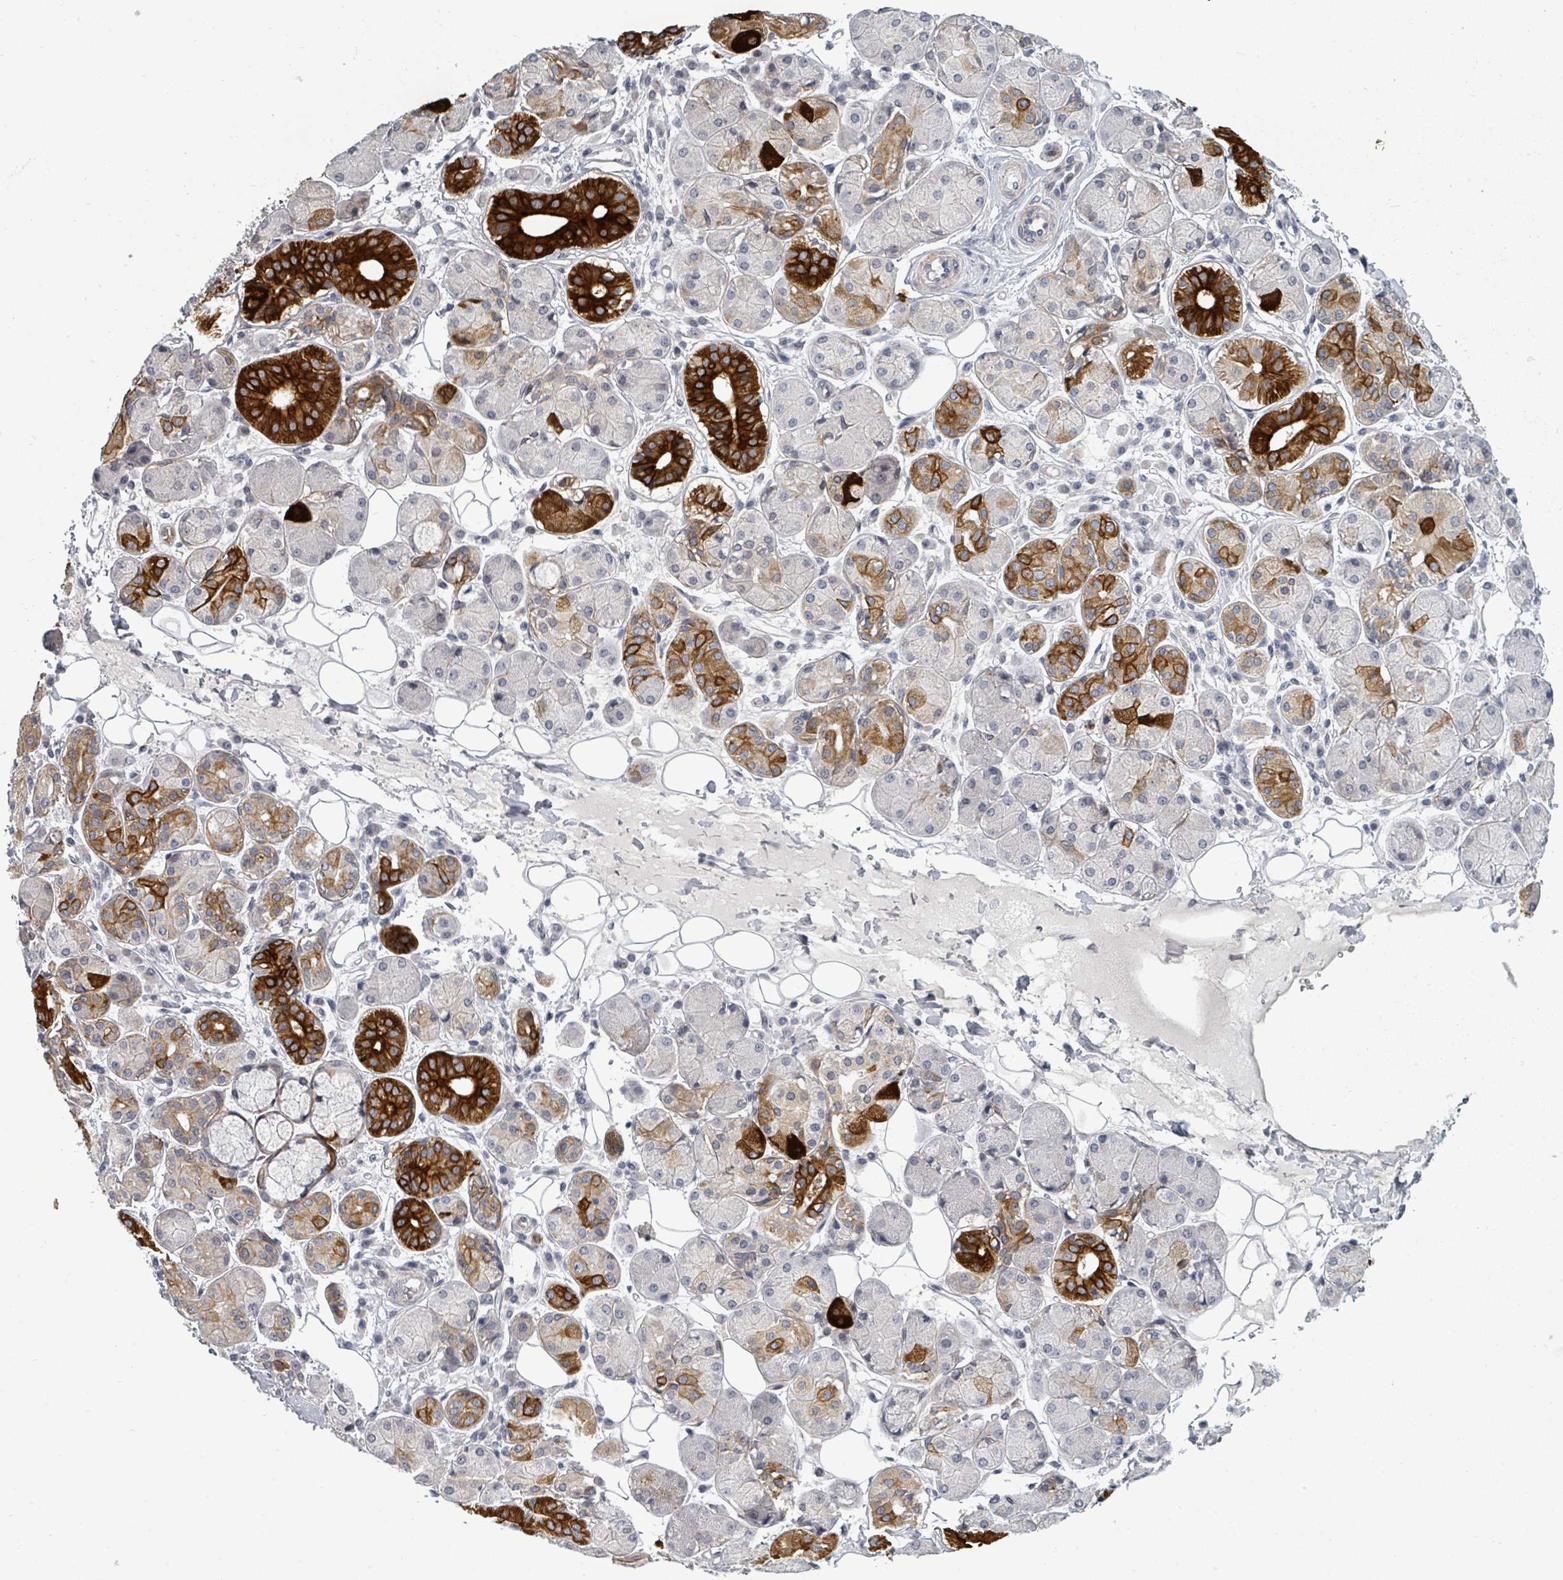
{"staining": {"intensity": "strong", "quantity": "<25%", "location": "cytoplasmic/membranous"}, "tissue": "salivary gland", "cell_type": "Glandular cells", "image_type": "normal", "snomed": [{"axis": "morphology", "description": "Squamous cell carcinoma, NOS"}, {"axis": "topography", "description": "Skin"}, {"axis": "topography", "description": "Head-Neck"}], "caption": "This histopathology image shows immunohistochemistry staining of unremarkable salivary gland, with medium strong cytoplasmic/membranous staining in approximately <25% of glandular cells.", "gene": "PTPN20", "patient": {"sex": "male", "age": 80}}